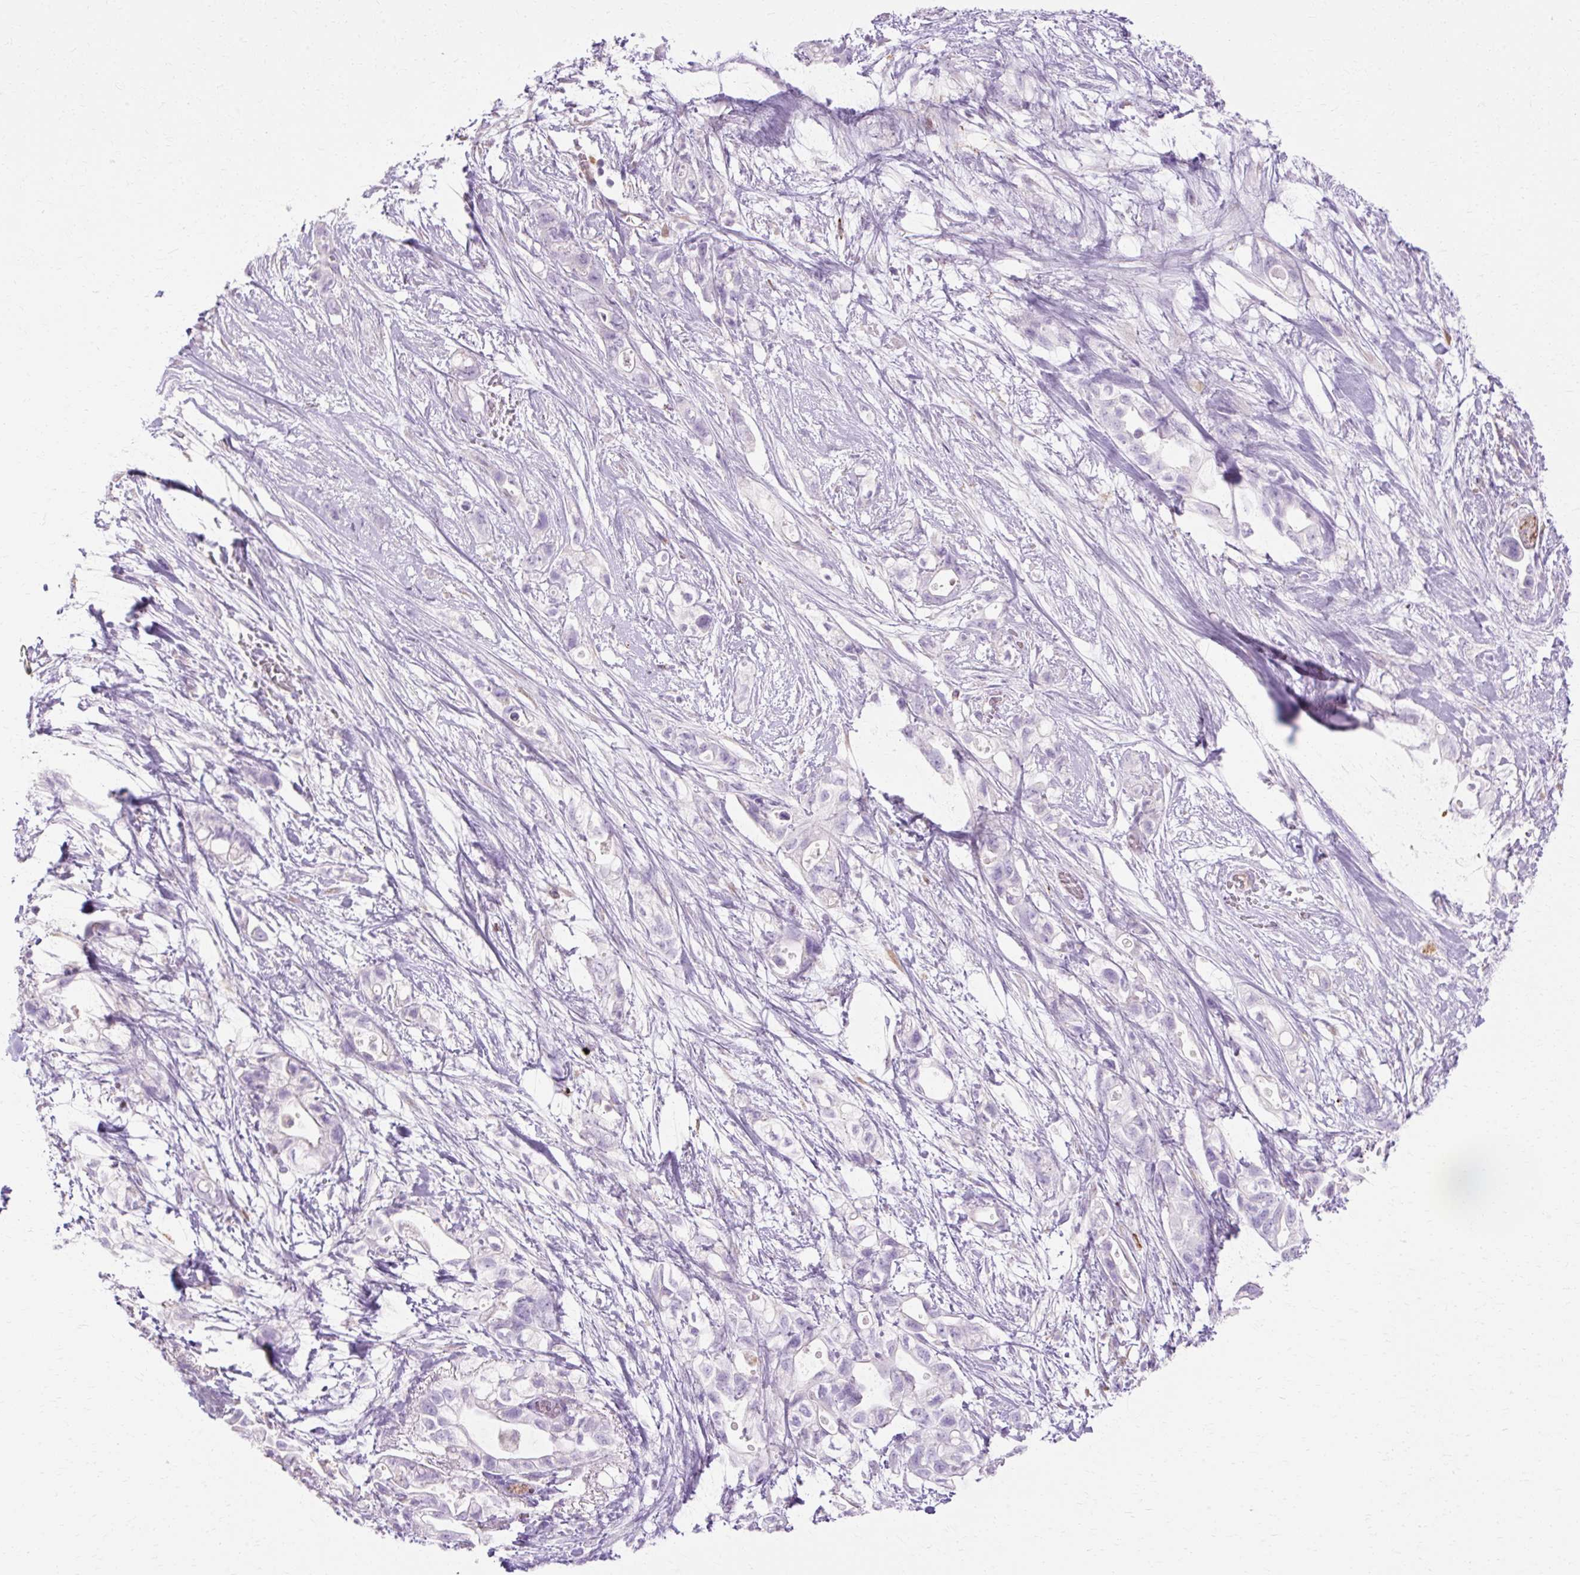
{"staining": {"intensity": "negative", "quantity": "none", "location": "none"}, "tissue": "pancreatic cancer", "cell_type": "Tumor cells", "image_type": "cancer", "snomed": [{"axis": "morphology", "description": "Adenocarcinoma, NOS"}, {"axis": "topography", "description": "Pancreas"}], "caption": "IHC image of pancreatic adenocarcinoma stained for a protein (brown), which exhibits no expression in tumor cells. Brightfield microscopy of IHC stained with DAB (3,3'-diaminobenzidine) (brown) and hematoxylin (blue), captured at high magnification.", "gene": "HSD11B1", "patient": {"sex": "female", "age": 72}}